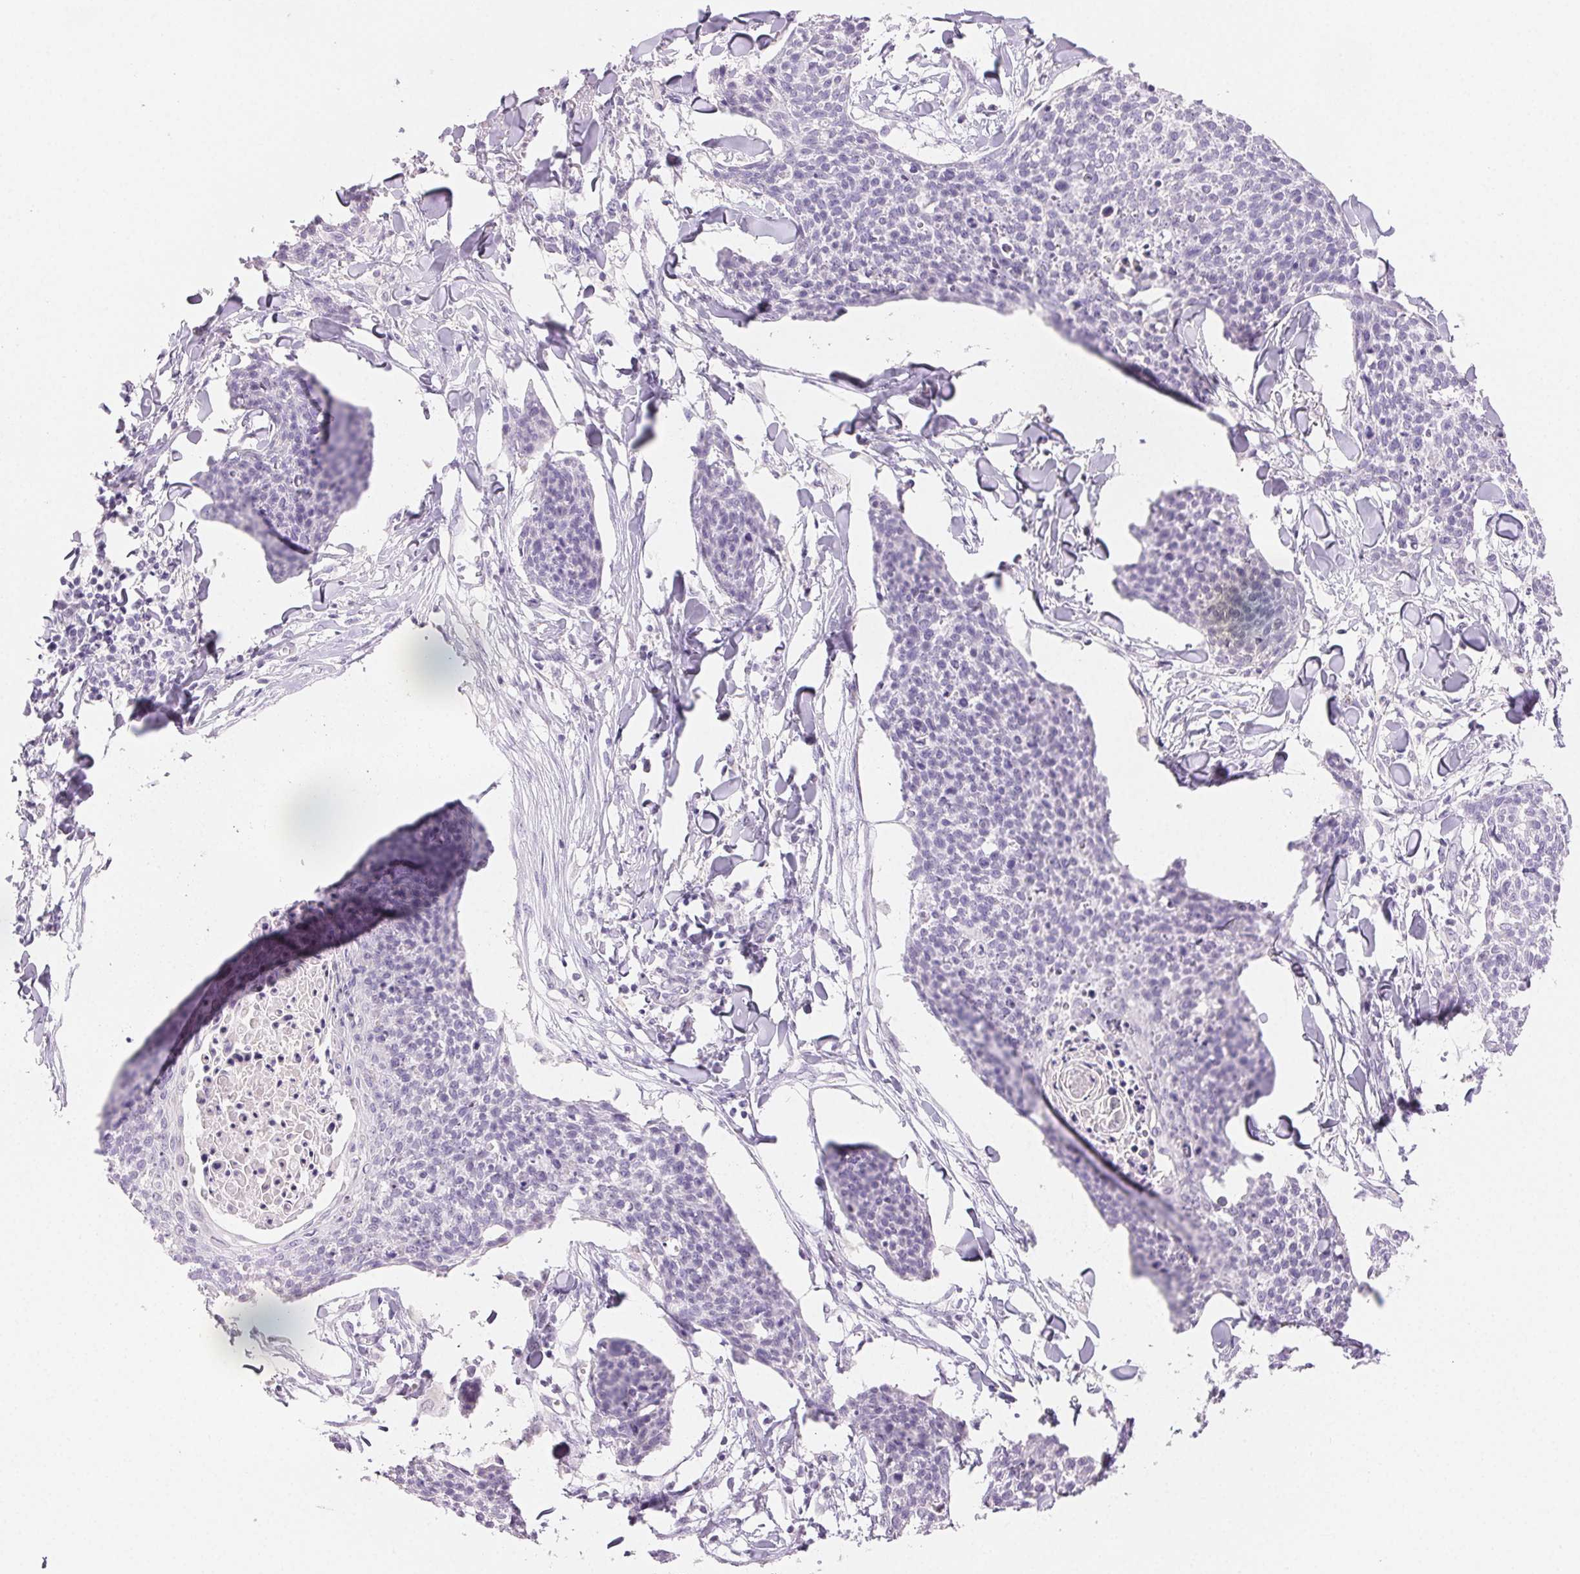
{"staining": {"intensity": "negative", "quantity": "none", "location": "none"}, "tissue": "skin cancer", "cell_type": "Tumor cells", "image_type": "cancer", "snomed": [{"axis": "morphology", "description": "Squamous cell carcinoma, NOS"}, {"axis": "topography", "description": "Skin"}, {"axis": "topography", "description": "Vulva"}], "caption": "Human squamous cell carcinoma (skin) stained for a protein using immunohistochemistry reveals no expression in tumor cells.", "gene": "BPIFB2", "patient": {"sex": "female", "age": 75}}